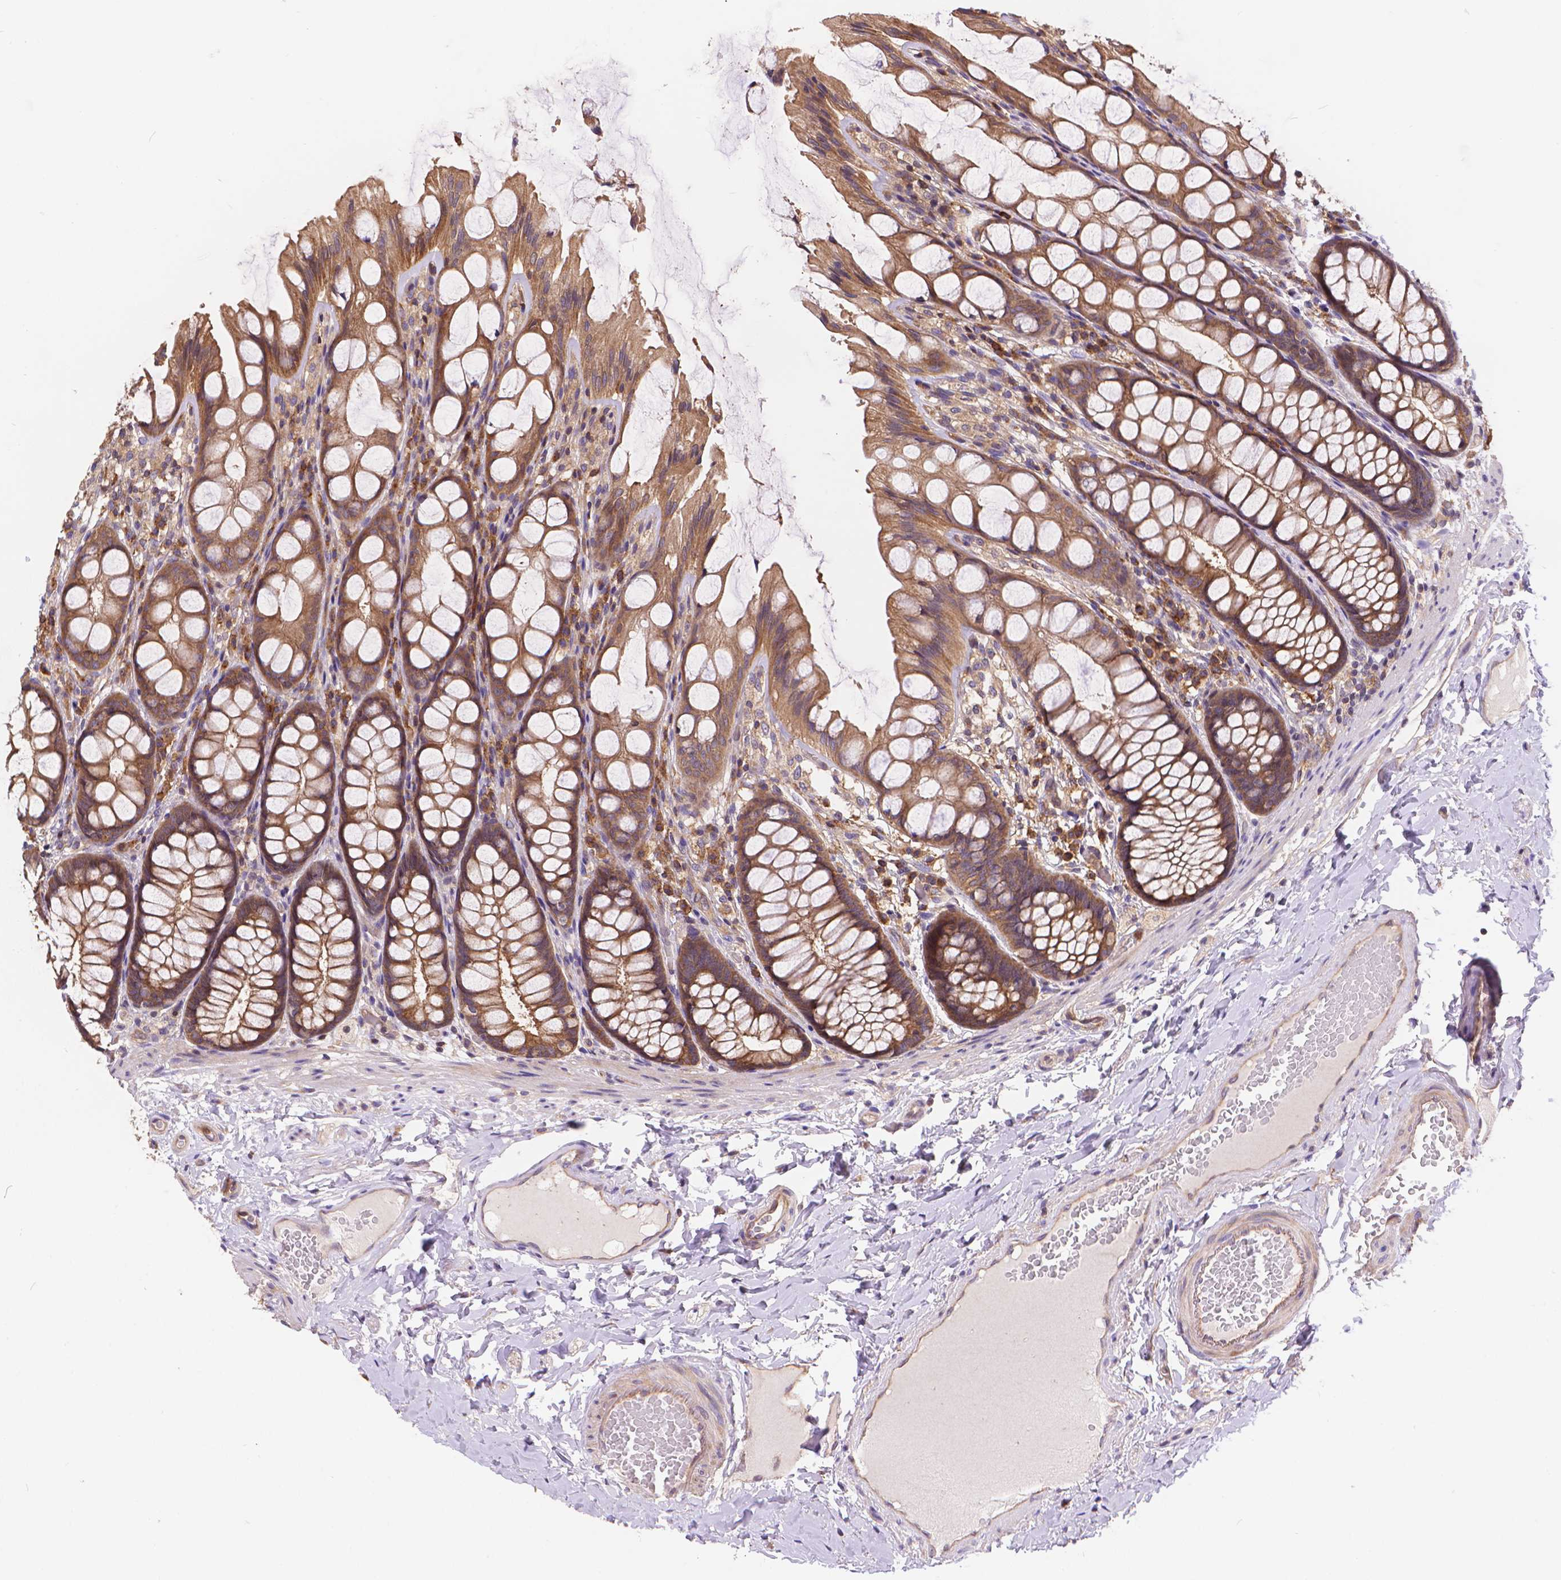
{"staining": {"intensity": "negative", "quantity": "none", "location": "none"}, "tissue": "colon", "cell_type": "Endothelial cells", "image_type": "normal", "snomed": [{"axis": "morphology", "description": "Normal tissue, NOS"}, {"axis": "topography", "description": "Colon"}], "caption": "A histopathology image of human colon is negative for staining in endothelial cells. (Stains: DAB IHC with hematoxylin counter stain, Microscopy: brightfield microscopy at high magnification).", "gene": "ARAP1", "patient": {"sex": "male", "age": 47}}